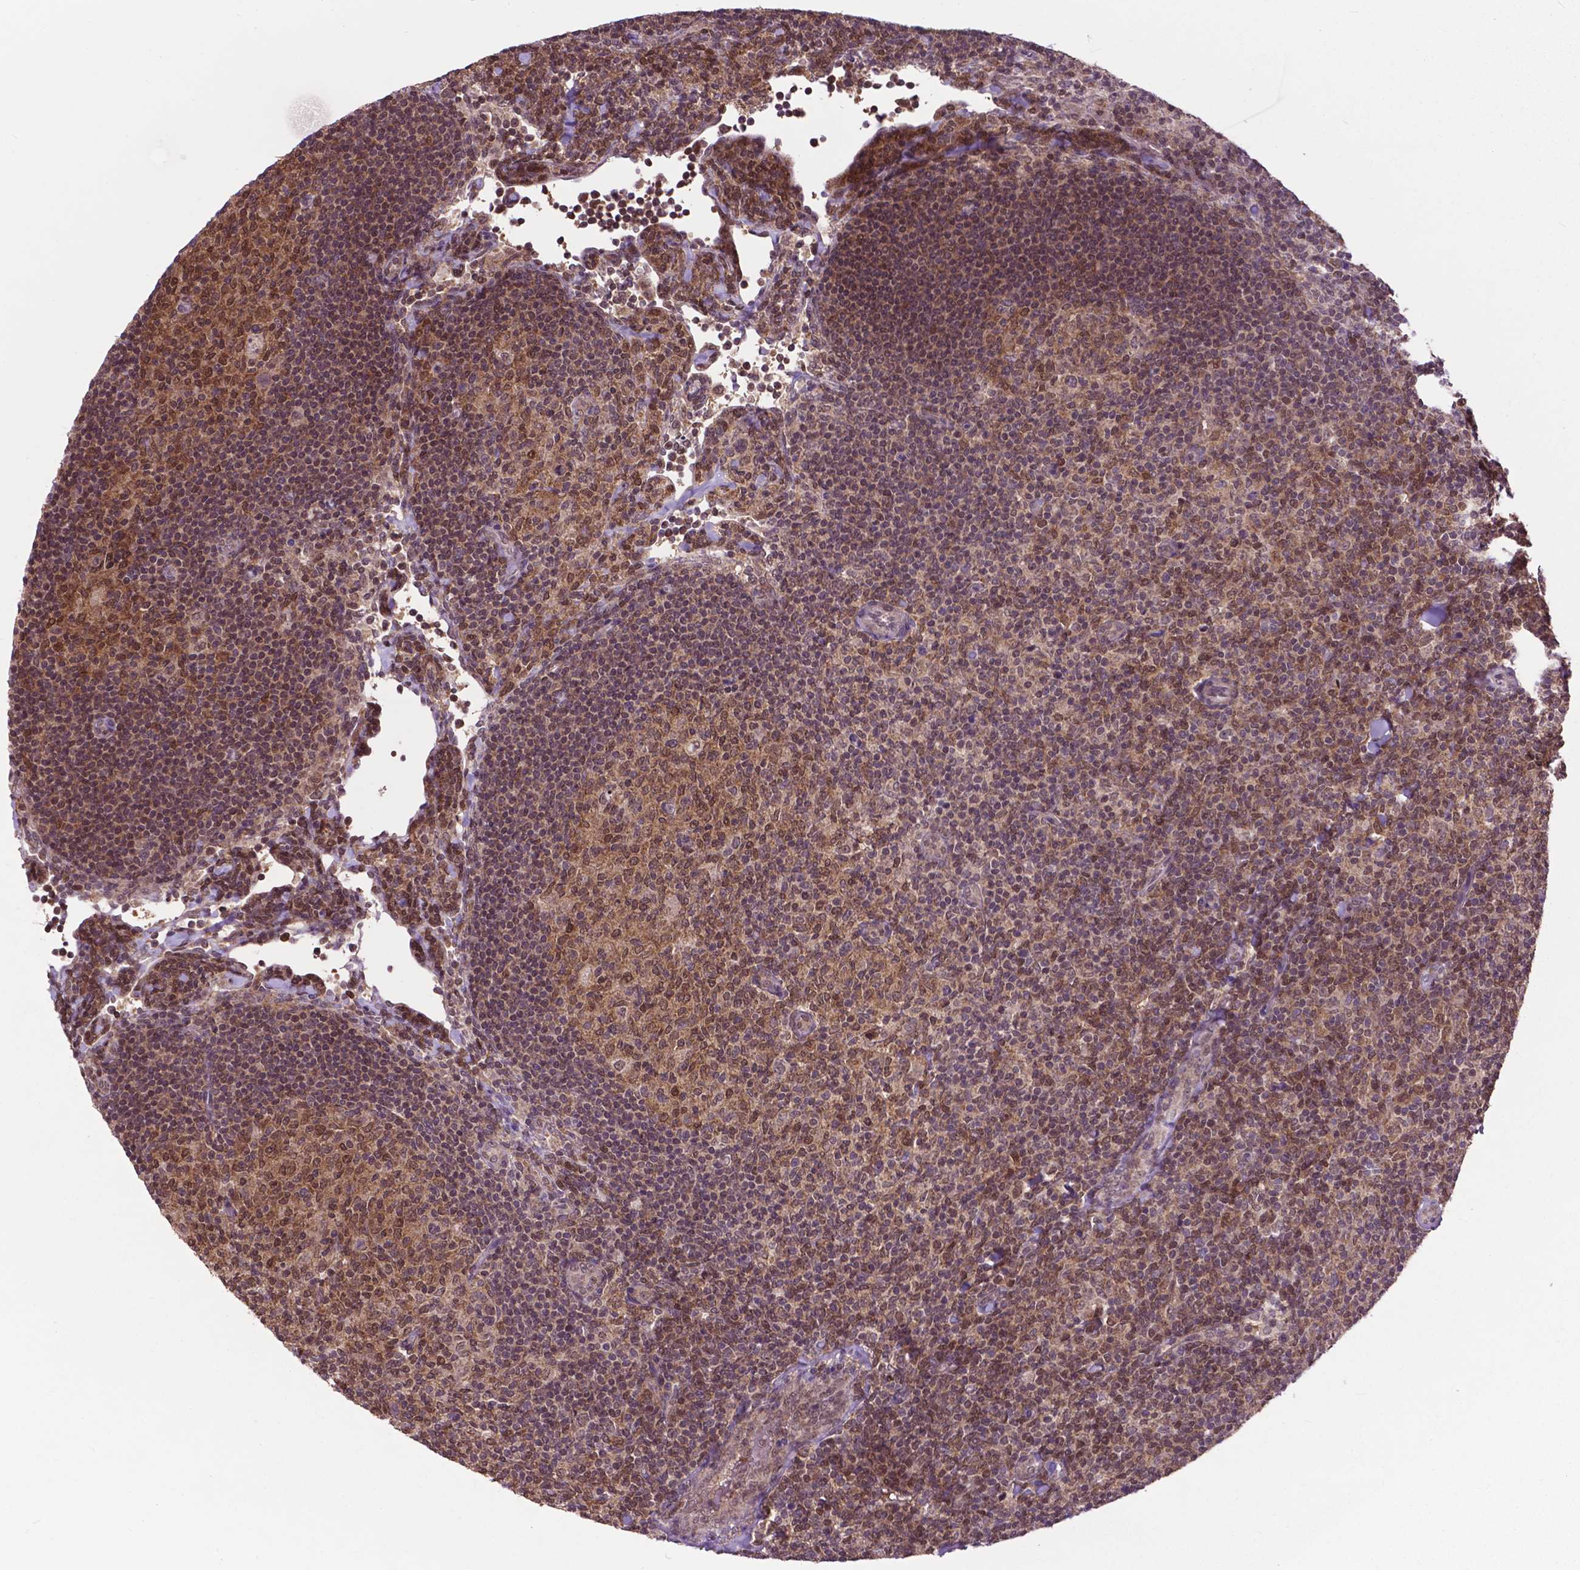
{"staining": {"intensity": "moderate", "quantity": "25%-75%", "location": "cytoplasmic/membranous,nuclear"}, "tissue": "lymphoma", "cell_type": "Tumor cells", "image_type": "cancer", "snomed": [{"axis": "morphology", "description": "Malignant lymphoma, non-Hodgkin's type, Low grade"}, {"axis": "topography", "description": "Lymph node"}], "caption": "About 25%-75% of tumor cells in lymphoma display moderate cytoplasmic/membranous and nuclear protein expression as visualized by brown immunohistochemical staining.", "gene": "OTUB1", "patient": {"sex": "female", "age": 56}}